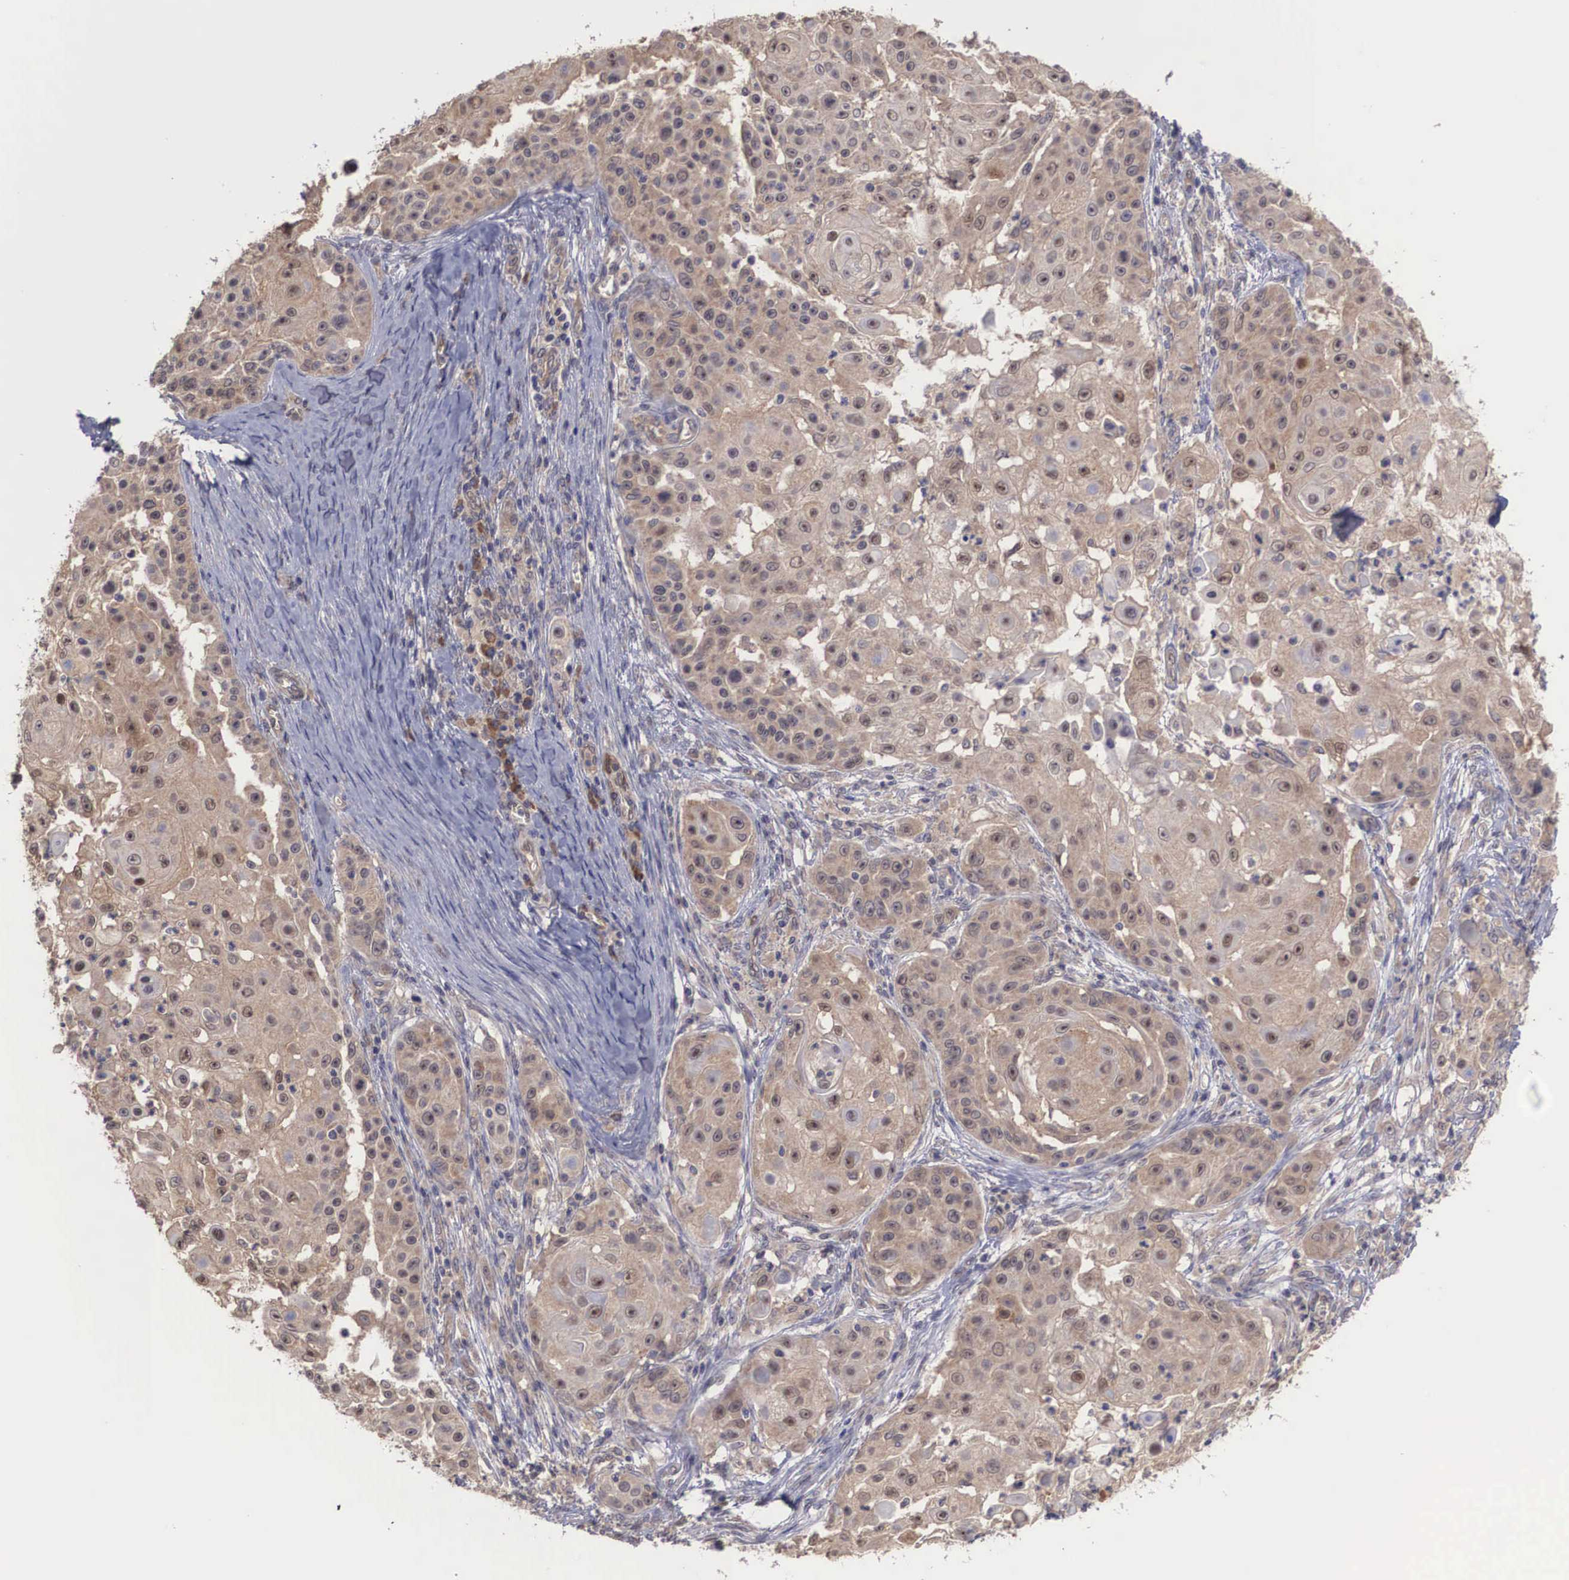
{"staining": {"intensity": "moderate", "quantity": ">75%", "location": "cytoplasmic/membranous,nuclear"}, "tissue": "skin cancer", "cell_type": "Tumor cells", "image_type": "cancer", "snomed": [{"axis": "morphology", "description": "Squamous cell carcinoma, NOS"}, {"axis": "topography", "description": "Skin"}], "caption": "Immunohistochemistry histopathology image of human skin squamous cell carcinoma stained for a protein (brown), which shows medium levels of moderate cytoplasmic/membranous and nuclear positivity in approximately >75% of tumor cells.", "gene": "DNAJB7", "patient": {"sex": "female", "age": 57}}